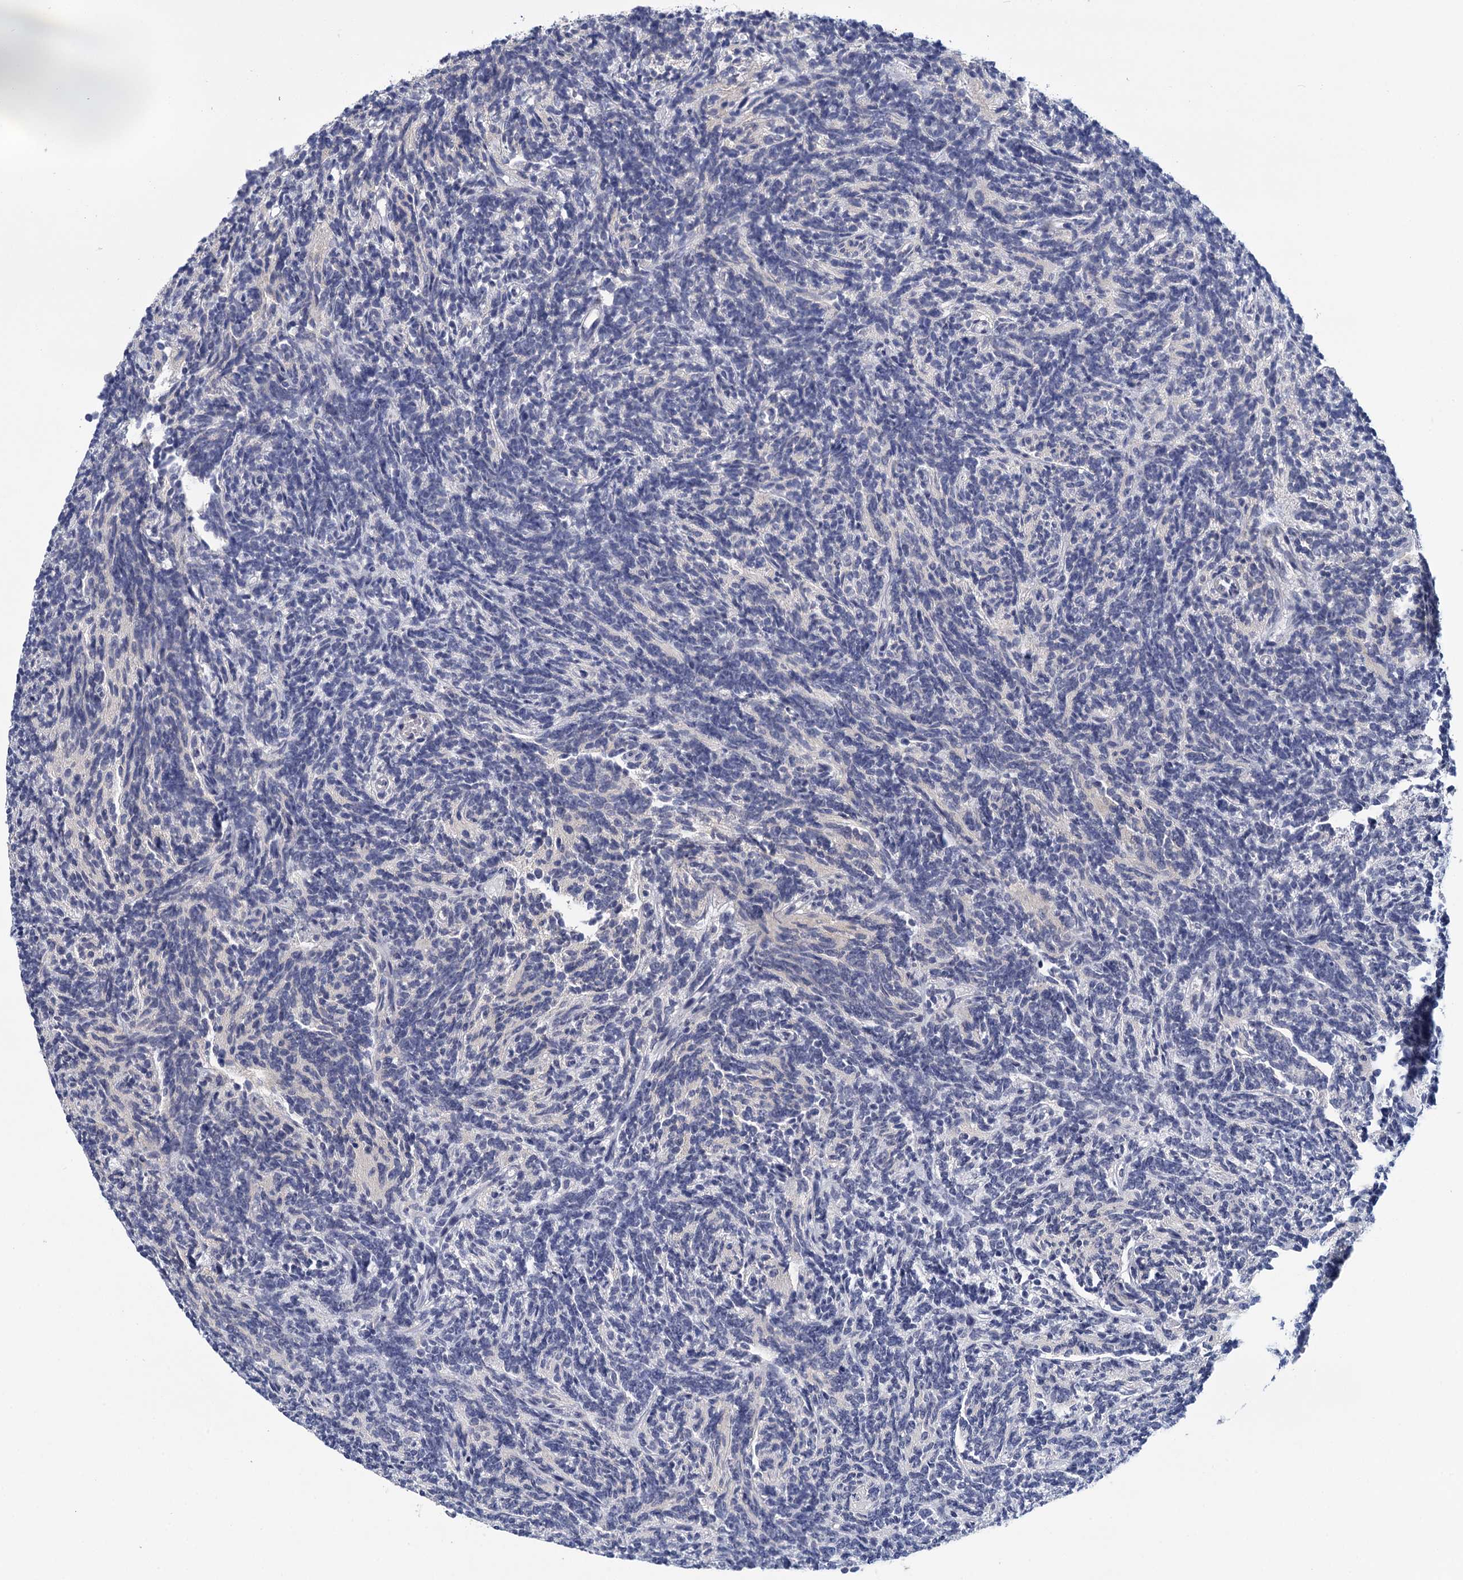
{"staining": {"intensity": "negative", "quantity": "none", "location": "none"}, "tissue": "glioma", "cell_type": "Tumor cells", "image_type": "cancer", "snomed": [{"axis": "morphology", "description": "Glioma, malignant, Low grade"}, {"axis": "topography", "description": "Brain"}], "caption": "Immunohistochemistry (IHC) photomicrograph of neoplastic tissue: glioma stained with DAB (3,3'-diaminobenzidine) shows no significant protein positivity in tumor cells.", "gene": "SFN", "patient": {"sex": "female", "age": 1}}